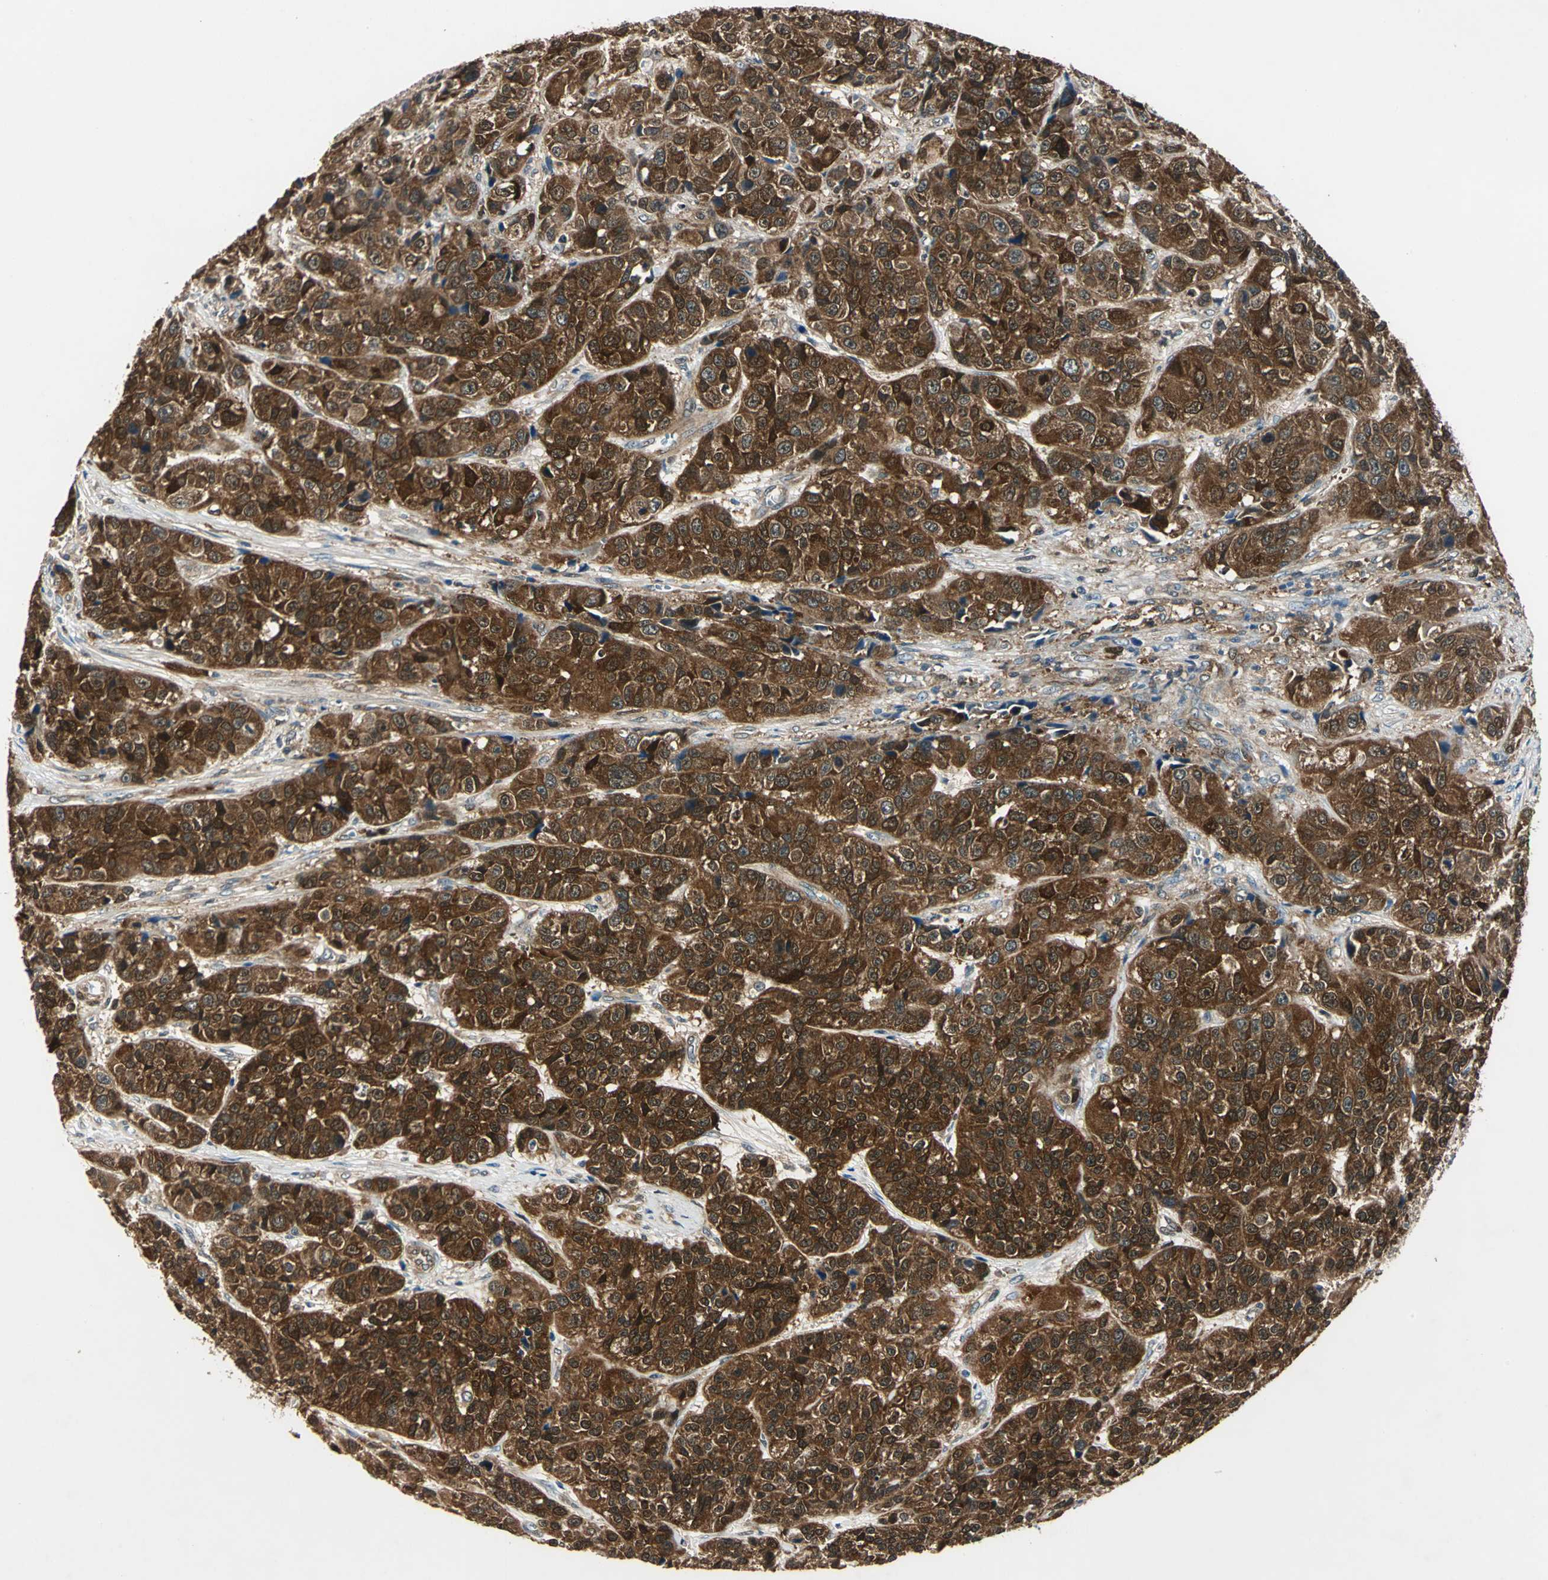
{"staining": {"intensity": "strong", "quantity": ">75%", "location": "cytoplasmic/membranous,nuclear"}, "tissue": "urothelial cancer", "cell_type": "Tumor cells", "image_type": "cancer", "snomed": [{"axis": "morphology", "description": "Urothelial carcinoma, High grade"}, {"axis": "topography", "description": "Urinary bladder"}], "caption": "Immunohistochemical staining of human urothelial carcinoma (high-grade) shows high levels of strong cytoplasmic/membranous and nuclear protein staining in approximately >75% of tumor cells.", "gene": "RRM2B", "patient": {"sex": "female", "age": 81}}